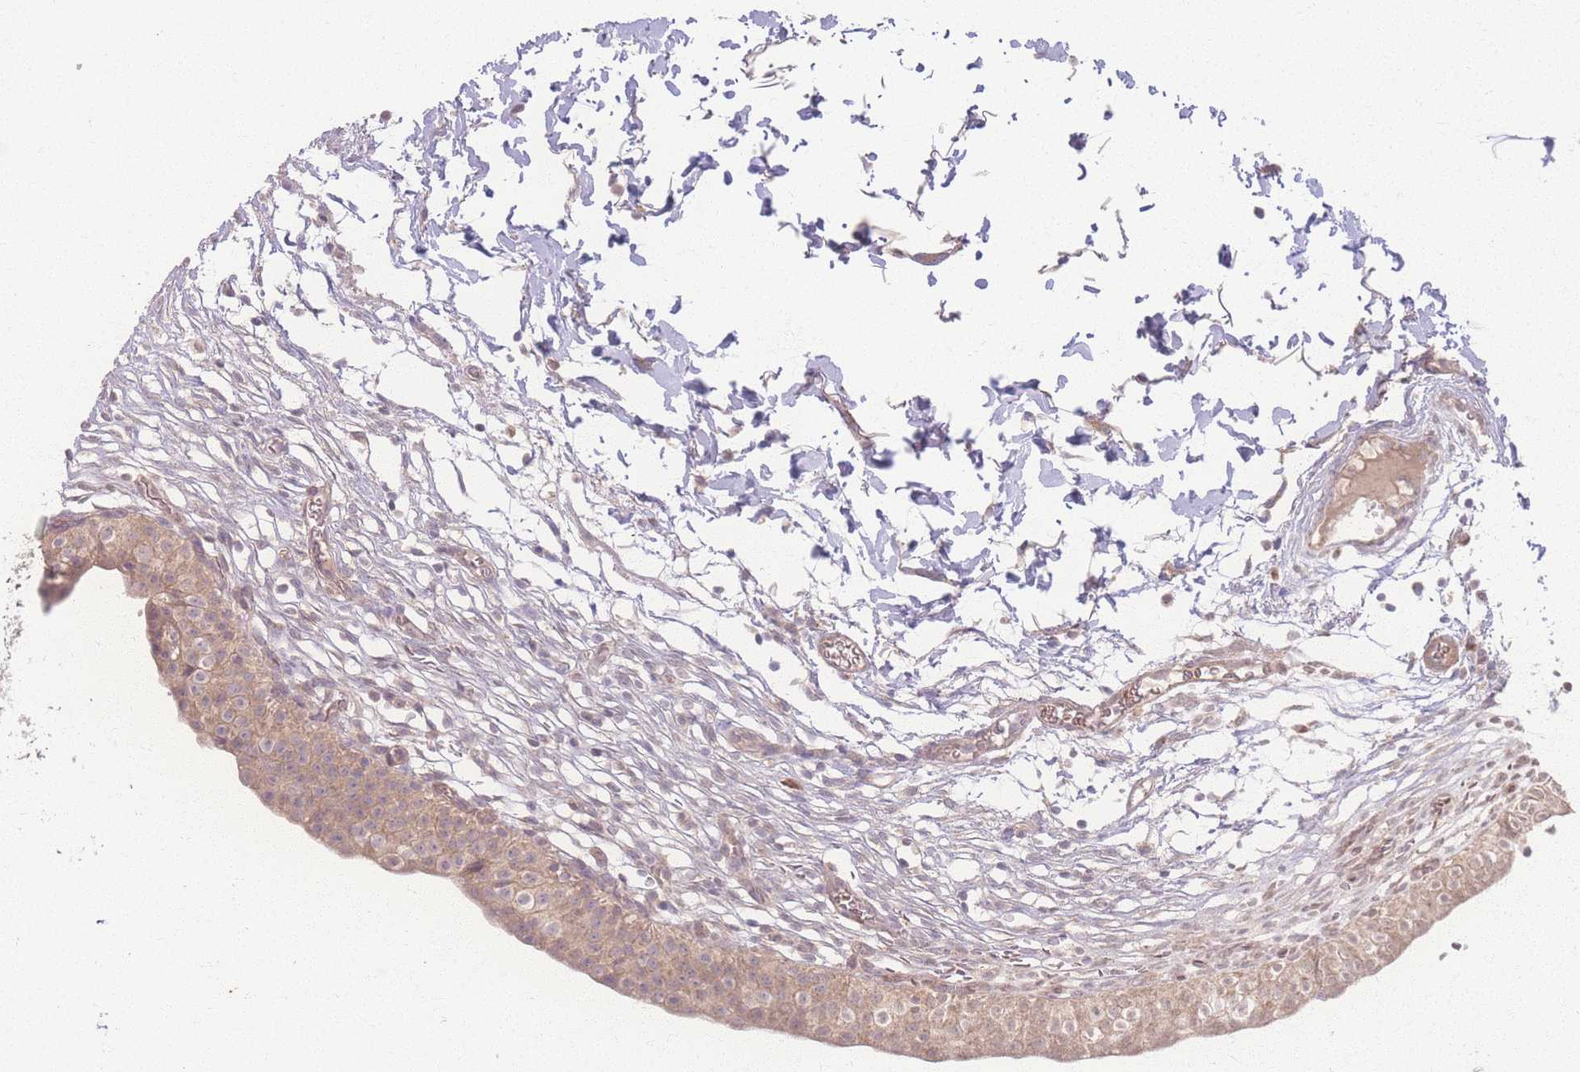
{"staining": {"intensity": "moderate", "quantity": ">75%", "location": "cytoplasmic/membranous"}, "tissue": "urinary bladder", "cell_type": "Urothelial cells", "image_type": "normal", "snomed": [{"axis": "morphology", "description": "Normal tissue, NOS"}, {"axis": "topography", "description": "Urinary bladder"}, {"axis": "topography", "description": "Peripheral nerve tissue"}], "caption": "Urothelial cells show medium levels of moderate cytoplasmic/membranous staining in about >75% of cells in benign human urinary bladder.", "gene": "INSR", "patient": {"sex": "male", "age": 55}}